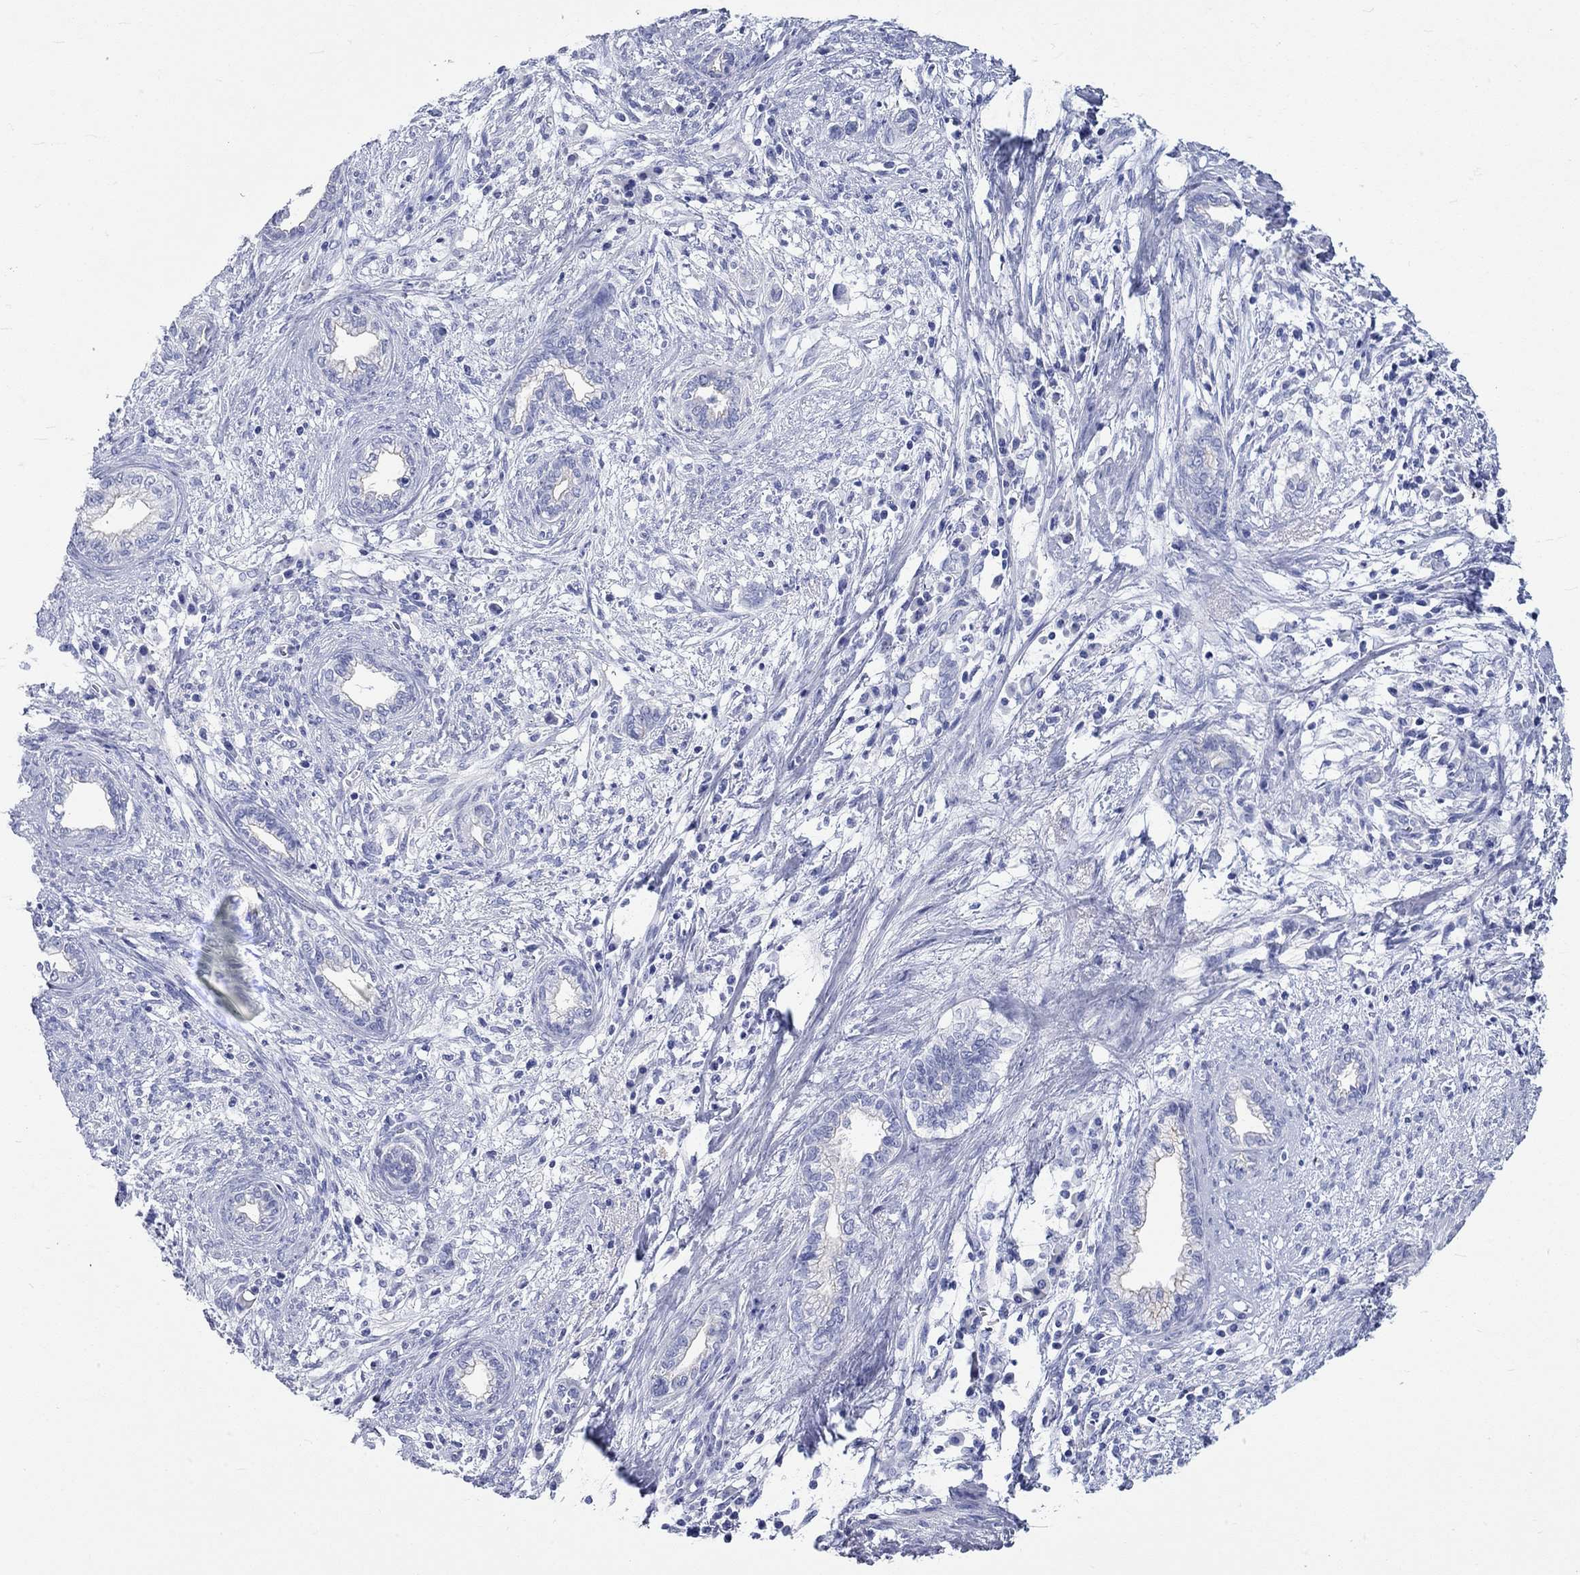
{"staining": {"intensity": "negative", "quantity": "none", "location": "none"}, "tissue": "cervical cancer", "cell_type": "Tumor cells", "image_type": "cancer", "snomed": [{"axis": "morphology", "description": "Adenocarcinoma, NOS"}, {"axis": "topography", "description": "Cervix"}], "caption": "Tumor cells show no significant positivity in cervical cancer.", "gene": "SPATA9", "patient": {"sex": "female", "age": 62}}